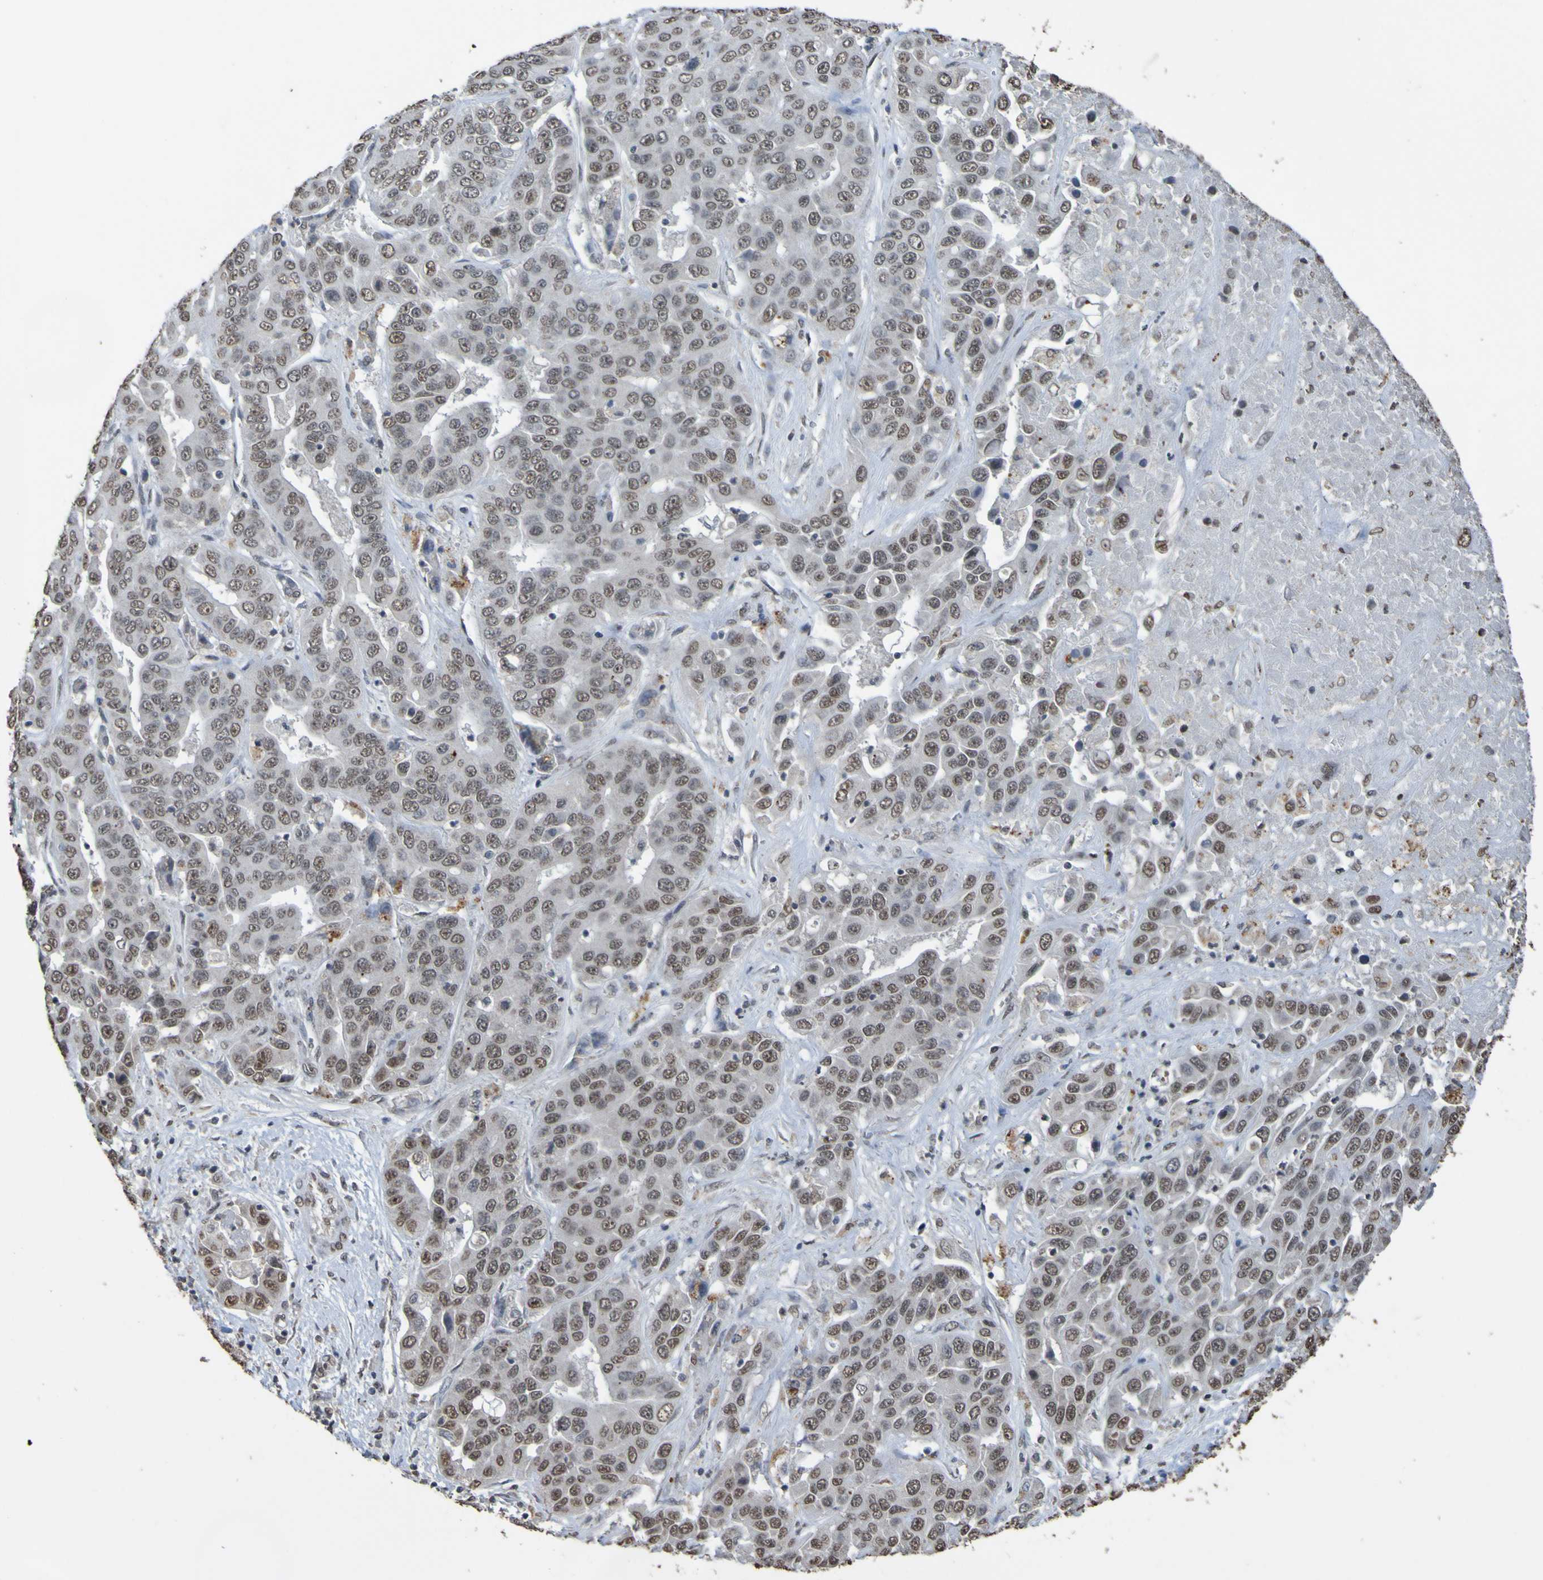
{"staining": {"intensity": "weak", "quantity": ">75%", "location": "nuclear"}, "tissue": "liver cancer", "cell_type": "Tumor cells", "image_type": "cancer", "snomed": [{"axis": "morphology", "description": "Cholangiocarcinoma"}, {"axis": "topography", "description": "Liver"}], "caption": "An IHC image of neoplastic tissue is shown. Protein staining in brown labels weak nuclear positivity in liver cancer (cholangiocarcinoma) within tumor cells.", "gene": "ALKBH2", "patient": {"sex": "female", "age": 52}}